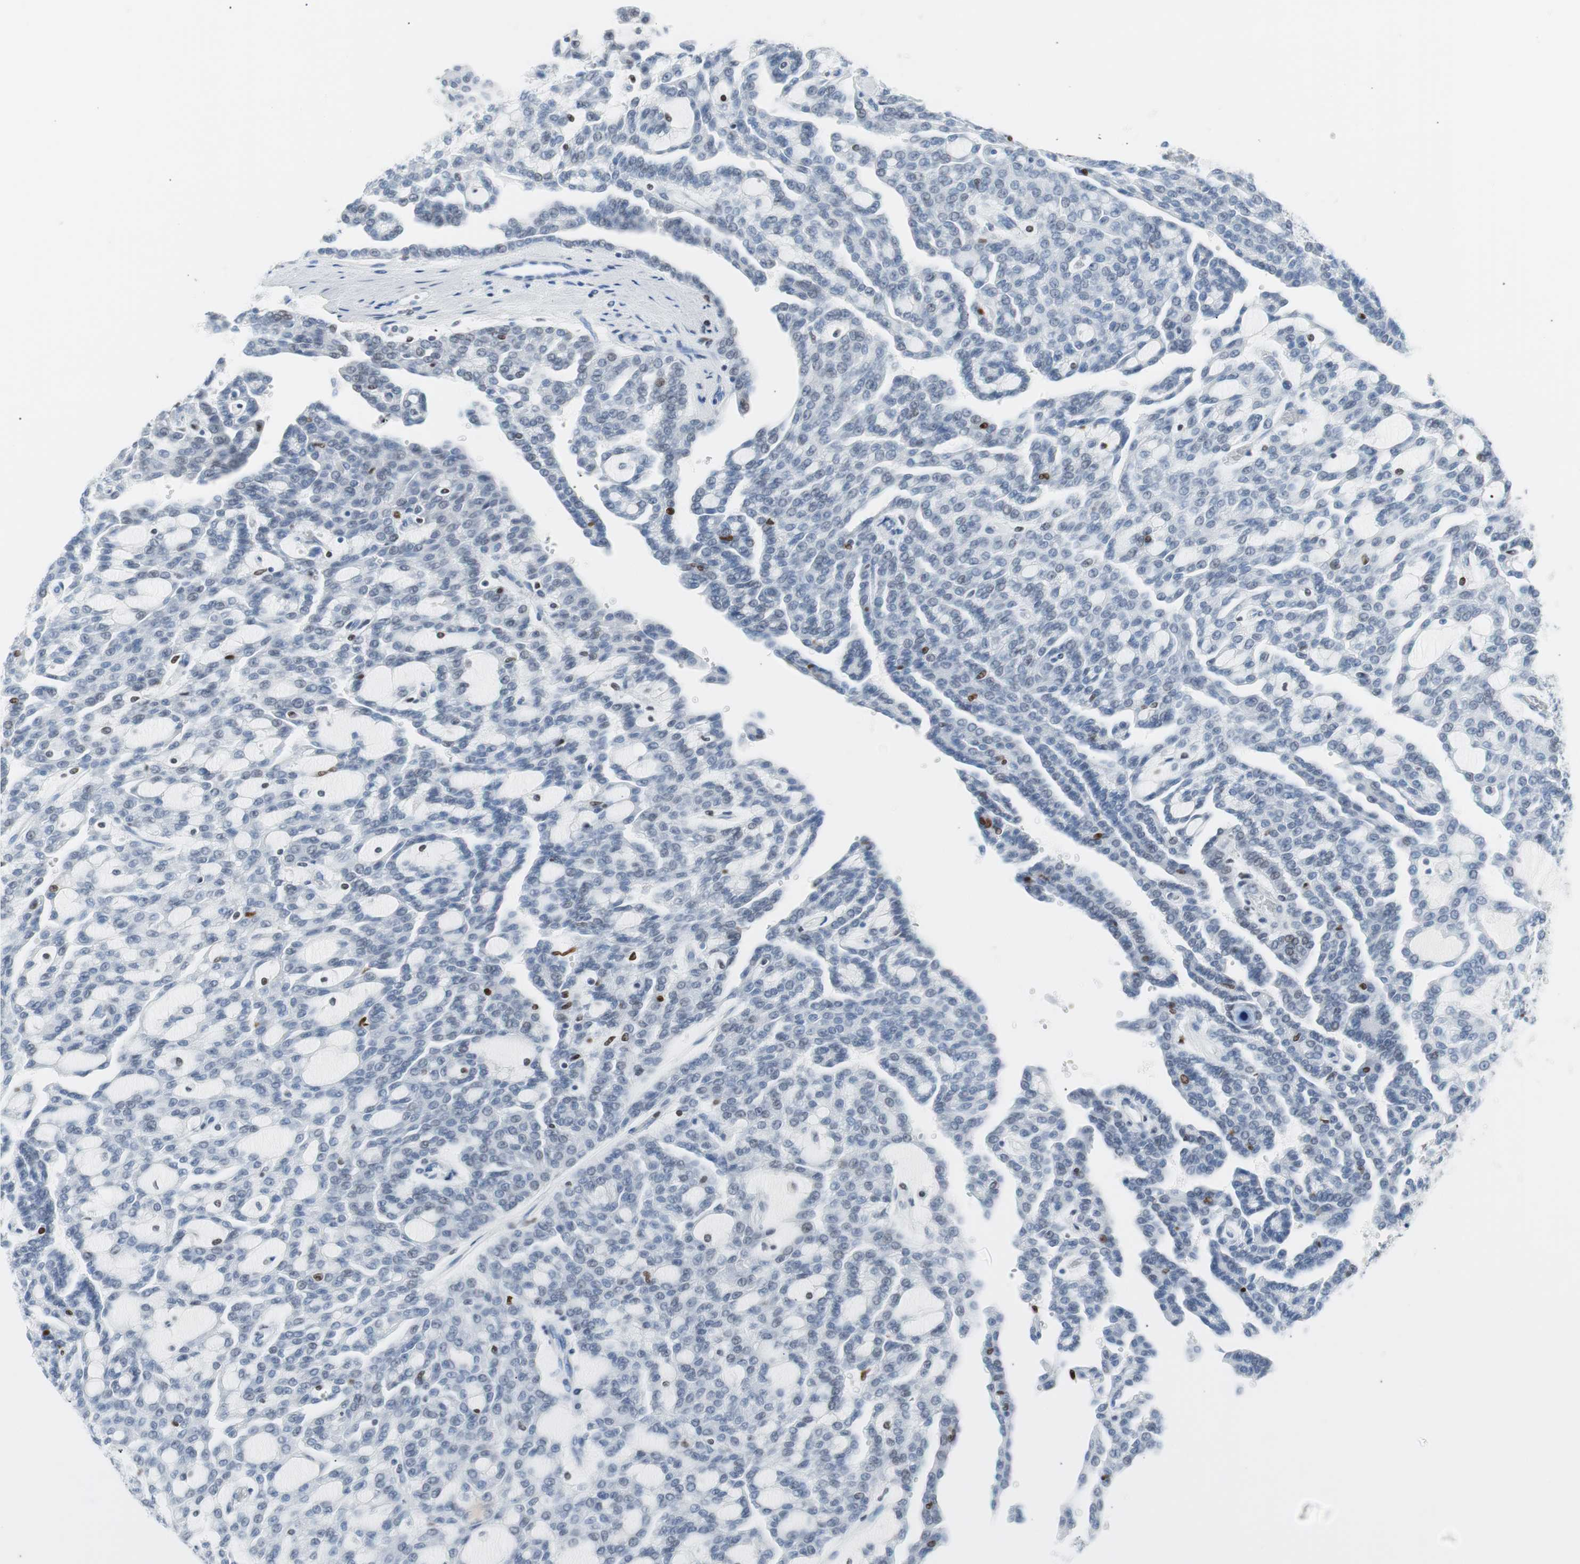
{"staining": {"intensity": "negative", "quantity": "none", "location": "none"}, "tissue": "renal cancer", "cell_type": "Tumor cells", "image_type": "cancer", "snomed": [{"axis": "morphology", "description": "Adenocarcinoma, NOS"}, {"axis": "topography", "description": "Kidney"}], "caption": "This histopathology image is of renal adenocarcinoma stained with immunohistochemistry (IHC) to label a protein in brown with the nuclei are counter-stained blue. There is no staining in tumor cells.", "gene": "CEBPB", "patient": {"sex": "male", "age": 63}}